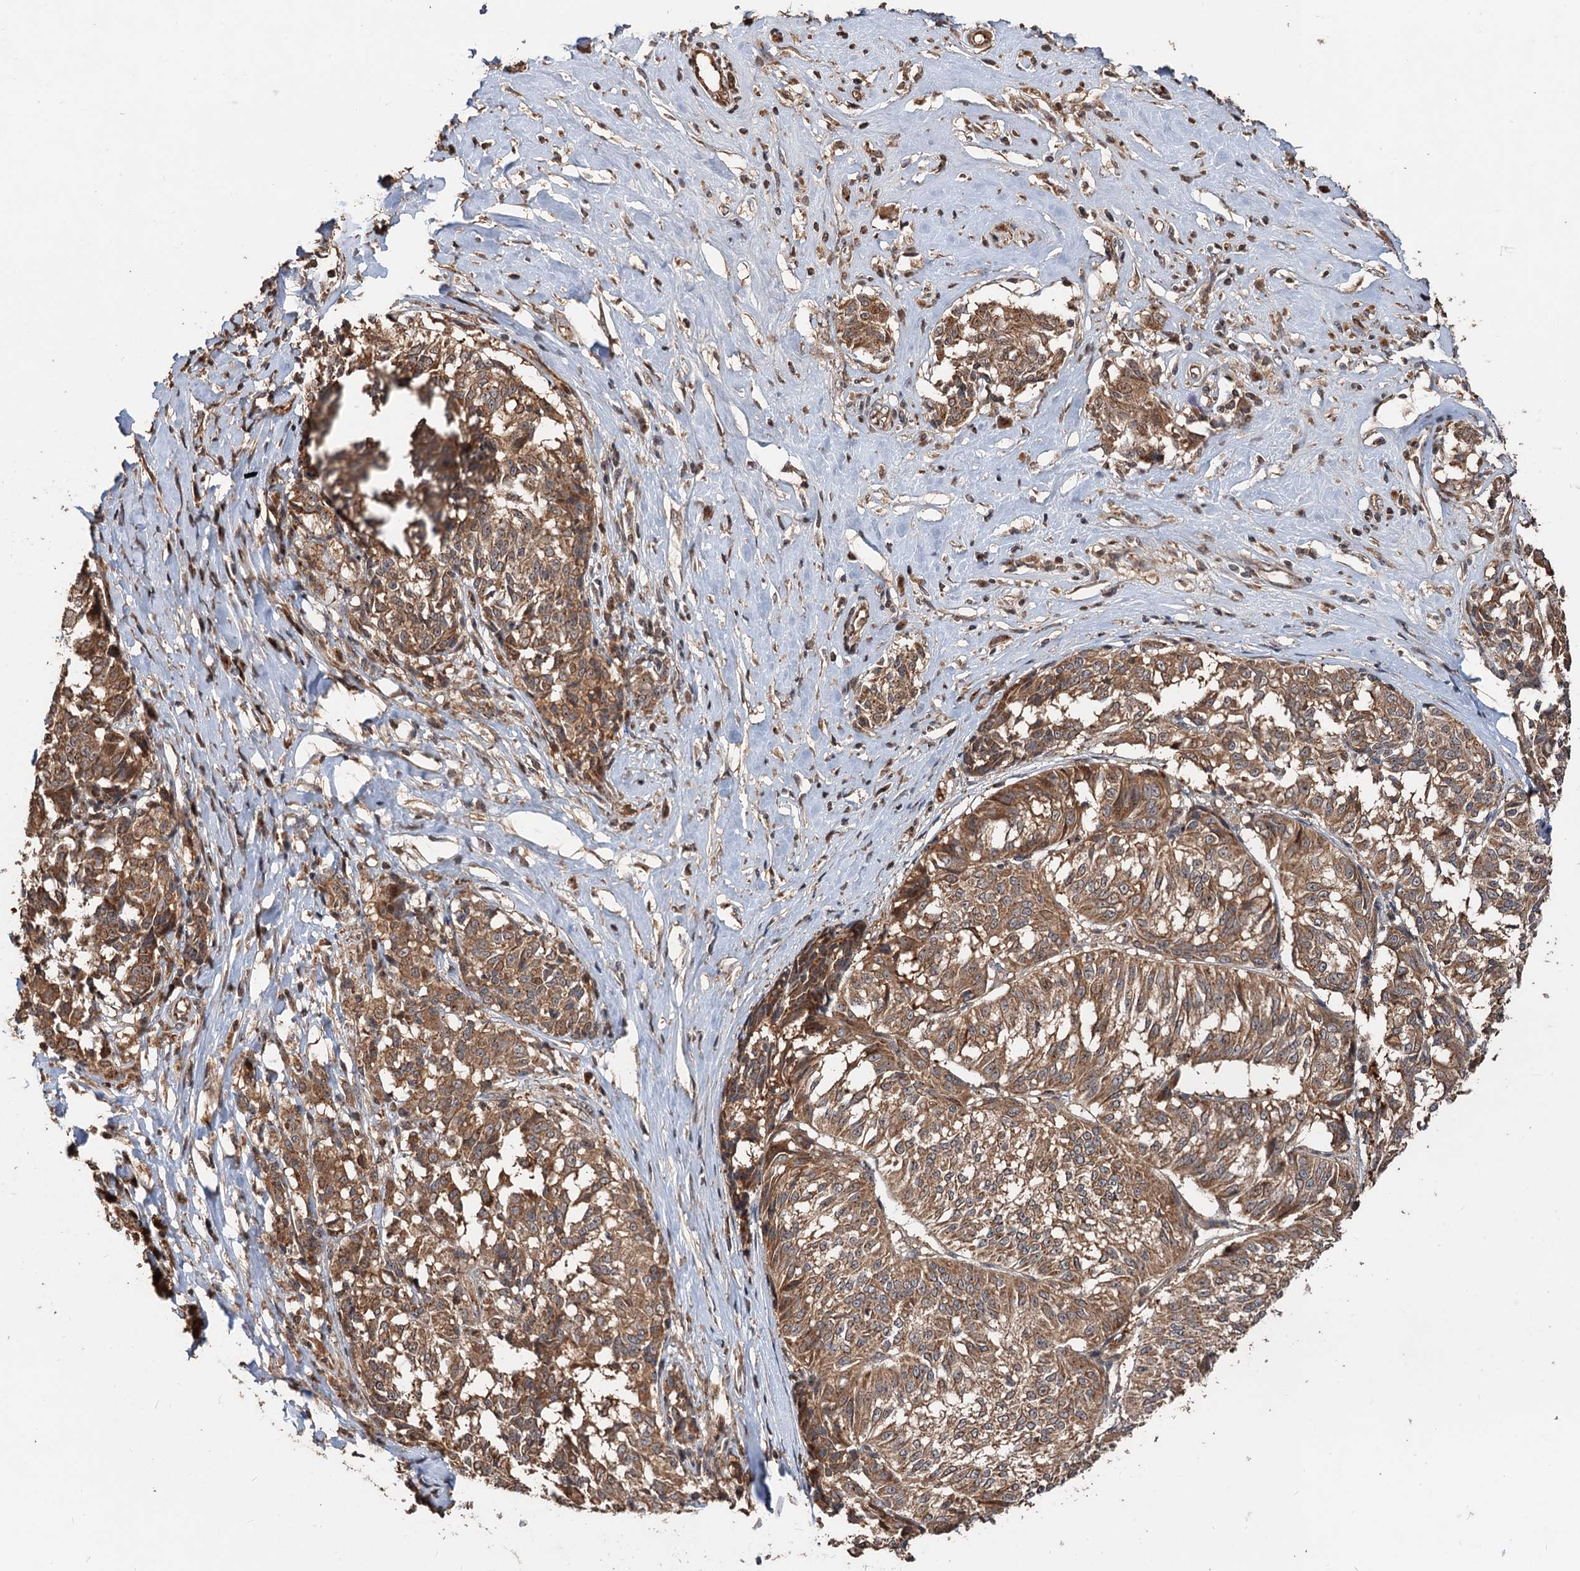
{"staining": {"intensity": "moderate", "quantity": ">75%", "location": "cytoplasmic/membranous"}, "tissue": "melanoma", "cell_type": "Tumor cells", "image_type": "cancer", "snomed": [{"axis": "morphology", "description": "Malignant melanoma, NOS"}, {"axis": "topography", "description": "Skin"}], "caption": "Immunohistochemistry (IHC) of human malignant melanoma shows medium levels of moderate cytoplasmic/membranous expression in about >75% of tumor cells. (DAB (3,3'-diaminobenzidine) IHC, brown staining for protein, blue staining for nuclei).", "gene": "DEXI", "patient": {"sex": "female", "age": 72}}